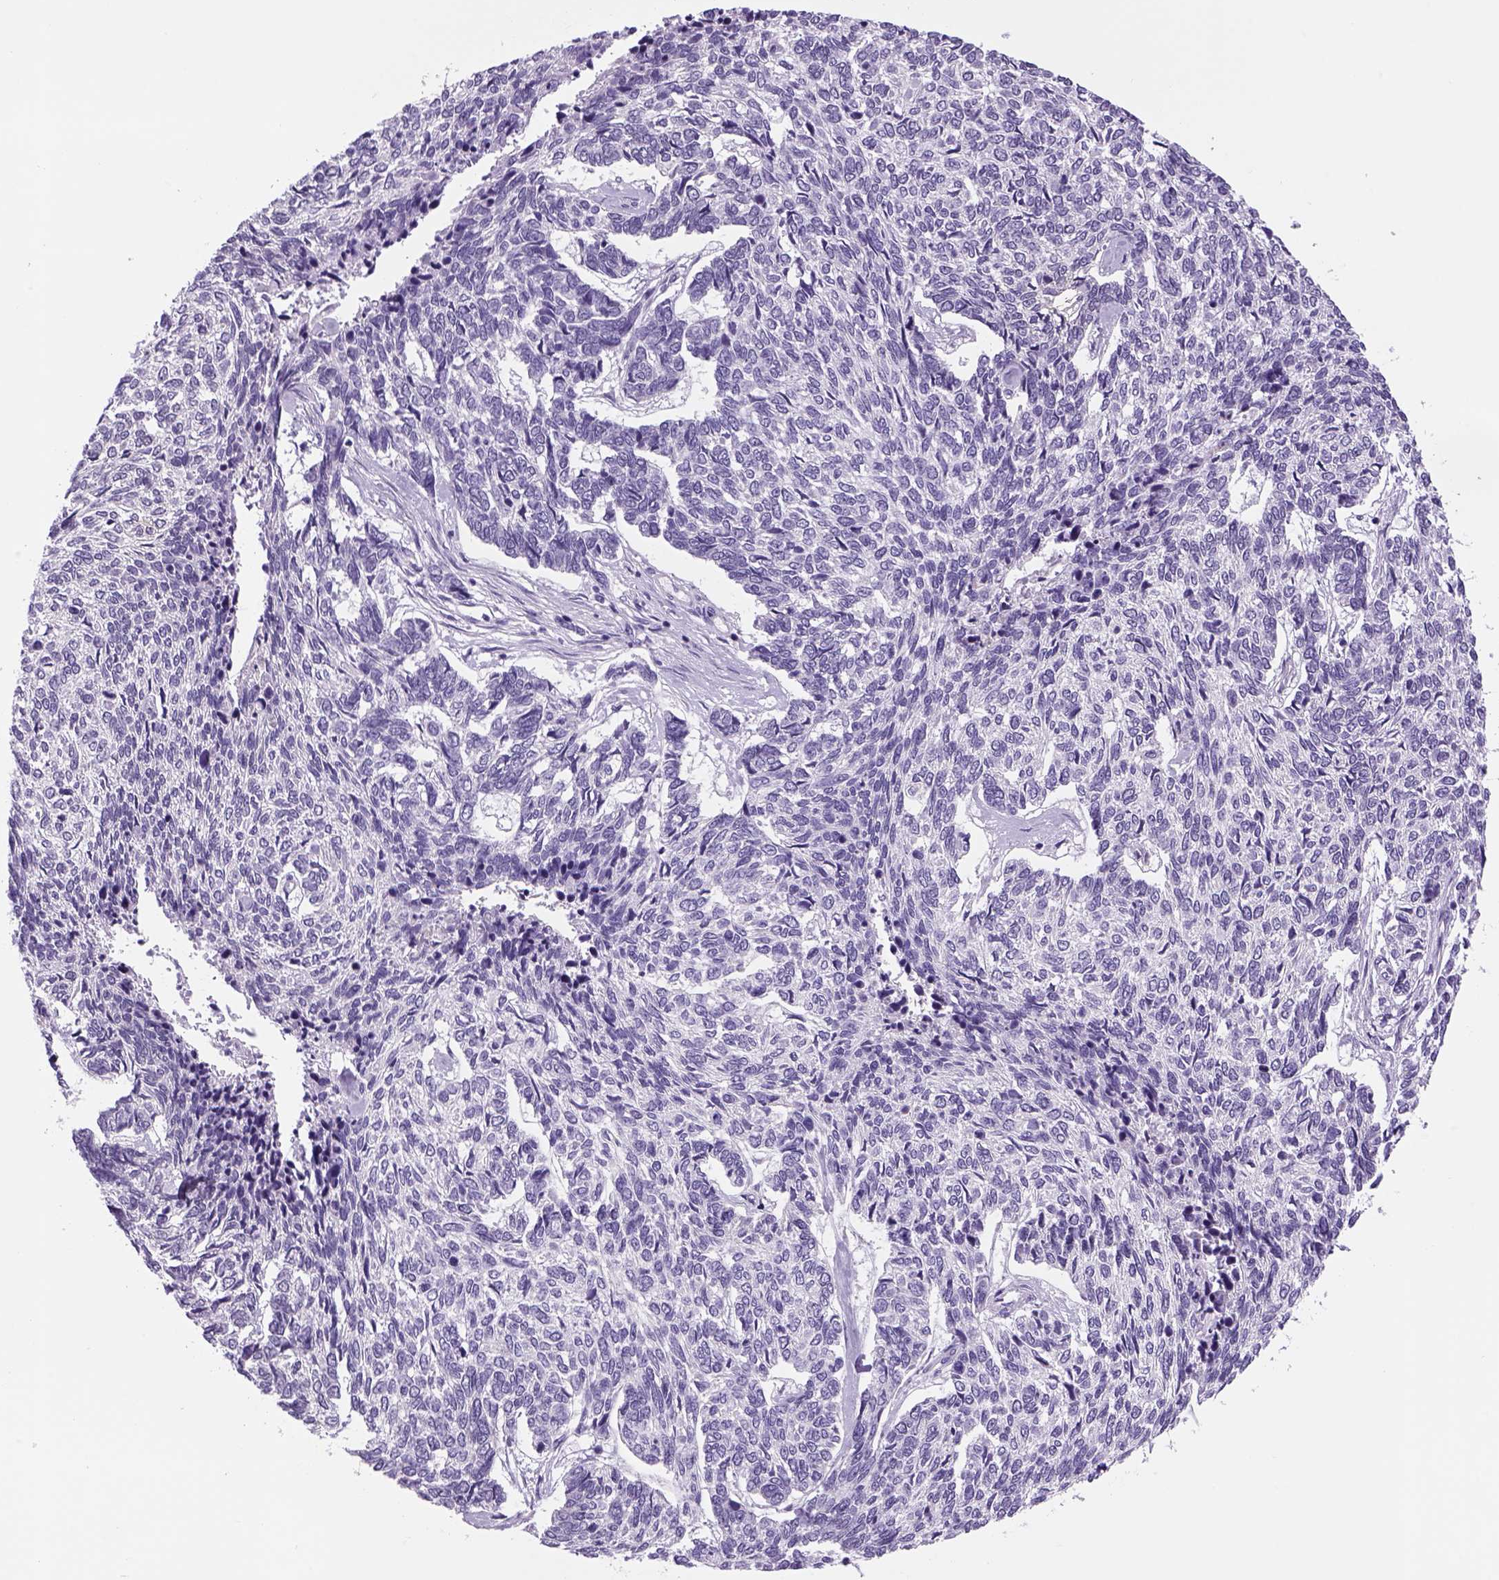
{"staining": {"intensity": "negative", "quantity": "none", "location": "none"}, "tissue": "skin cancer", "cell_type": "Tumor cells", "image_type": "cancer", "snomed": [{"axis": "morphology", "description": "Basal cell carcinoma"}, {"axis": "topography", "description": "Skin"}], "caption": "Immunohistochemistry histopathology image of neoplastic tissue: human skin cancer (basal cell carcinoma) stained with DAB exhibits no significant protein expression in tumor cells.", "gene": "DBH", "patient": {"sex": "female", "age": 65}}